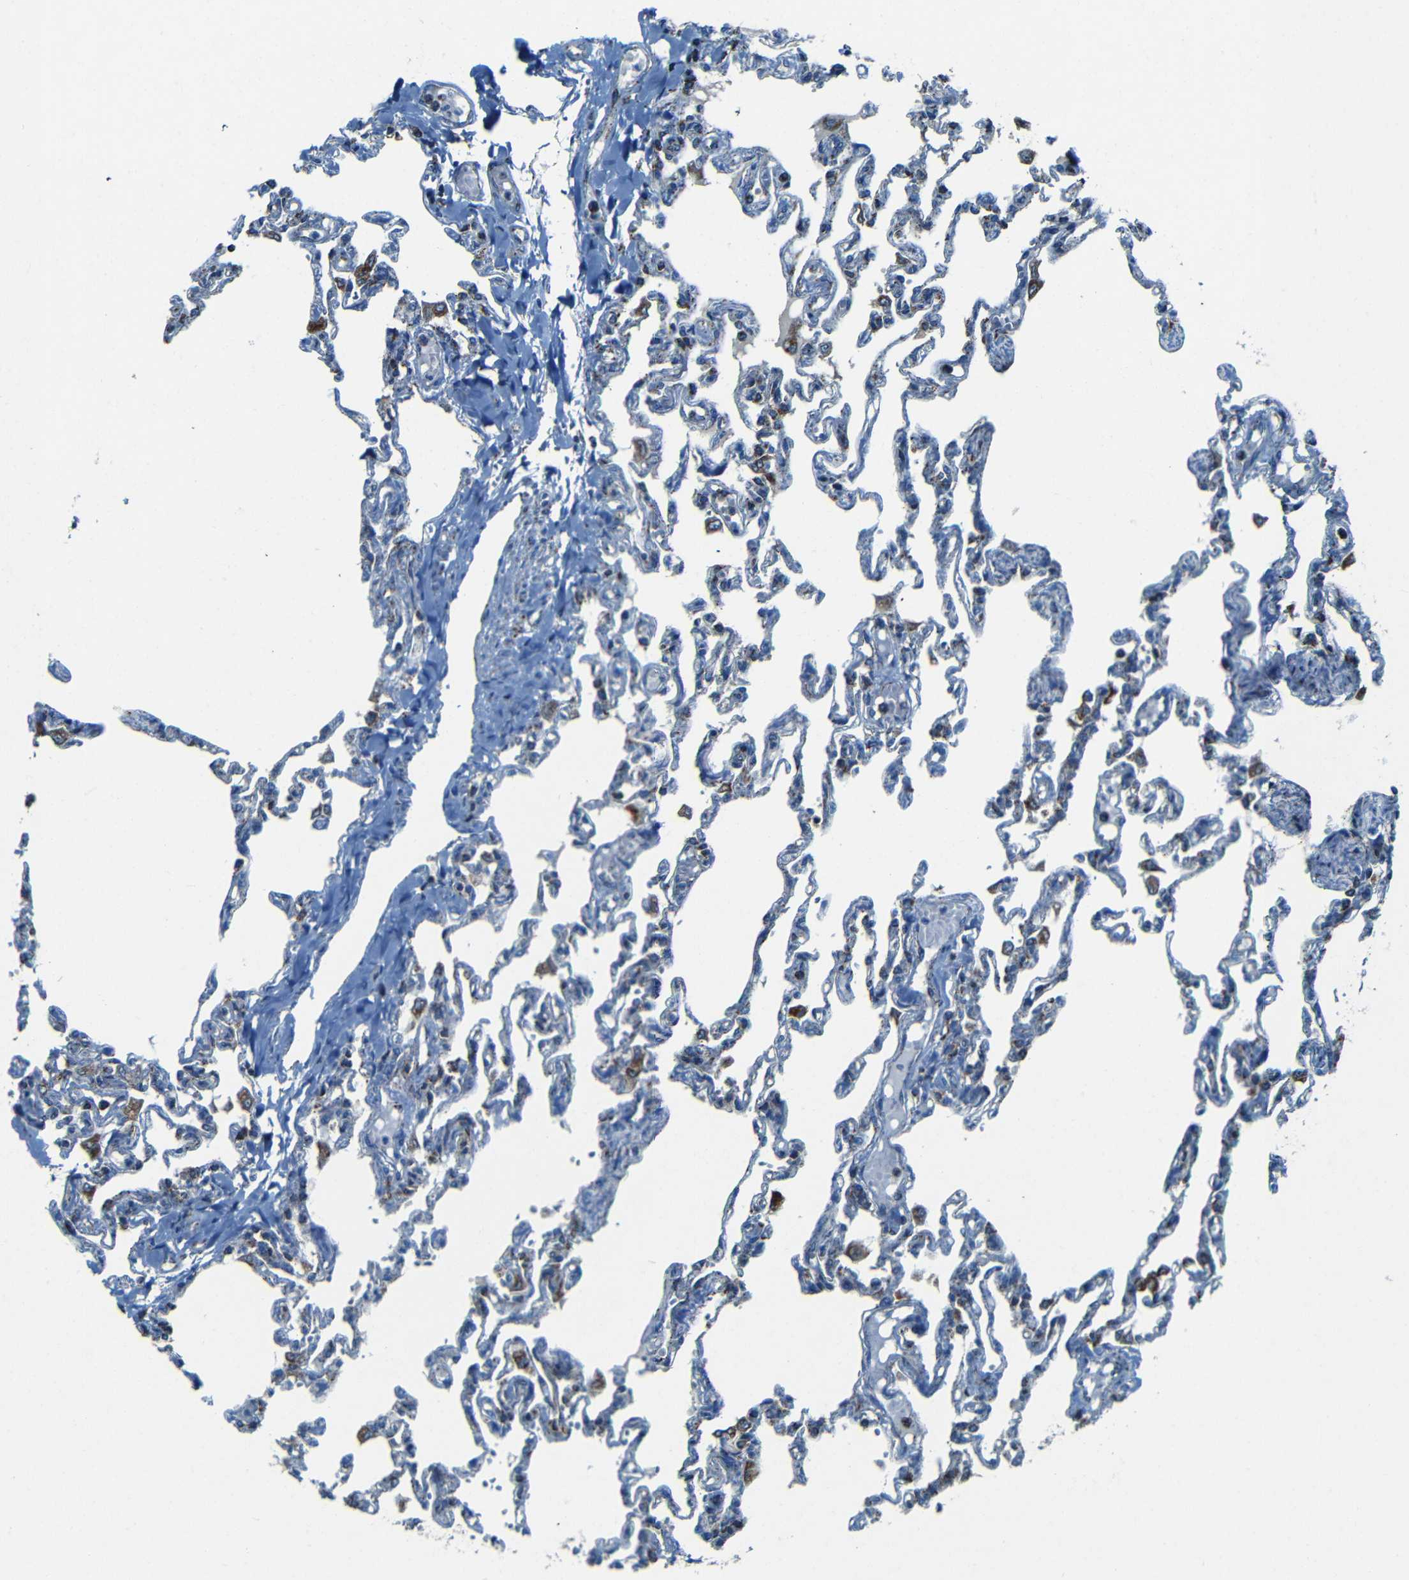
{"staining": {"intensity": "moderate", "quantity": "<25%", "location": "cytoplasmic/membranous"}, "tissue": "lung", "cell_type": "Alveolar cells", "image_type": "normal", "snomed": [{"axis": "morphology", "description": "Normal tissue, NOS"}, {"axis": "topography", "description": "Lung"}], "caption": "IHC of normal lung displays low levels of moderate cytoplasmic/membranous expression in about <25% of alveolar cells.", "gene": "WSCD2", "patient": {"sex": "male", "age": 21}}